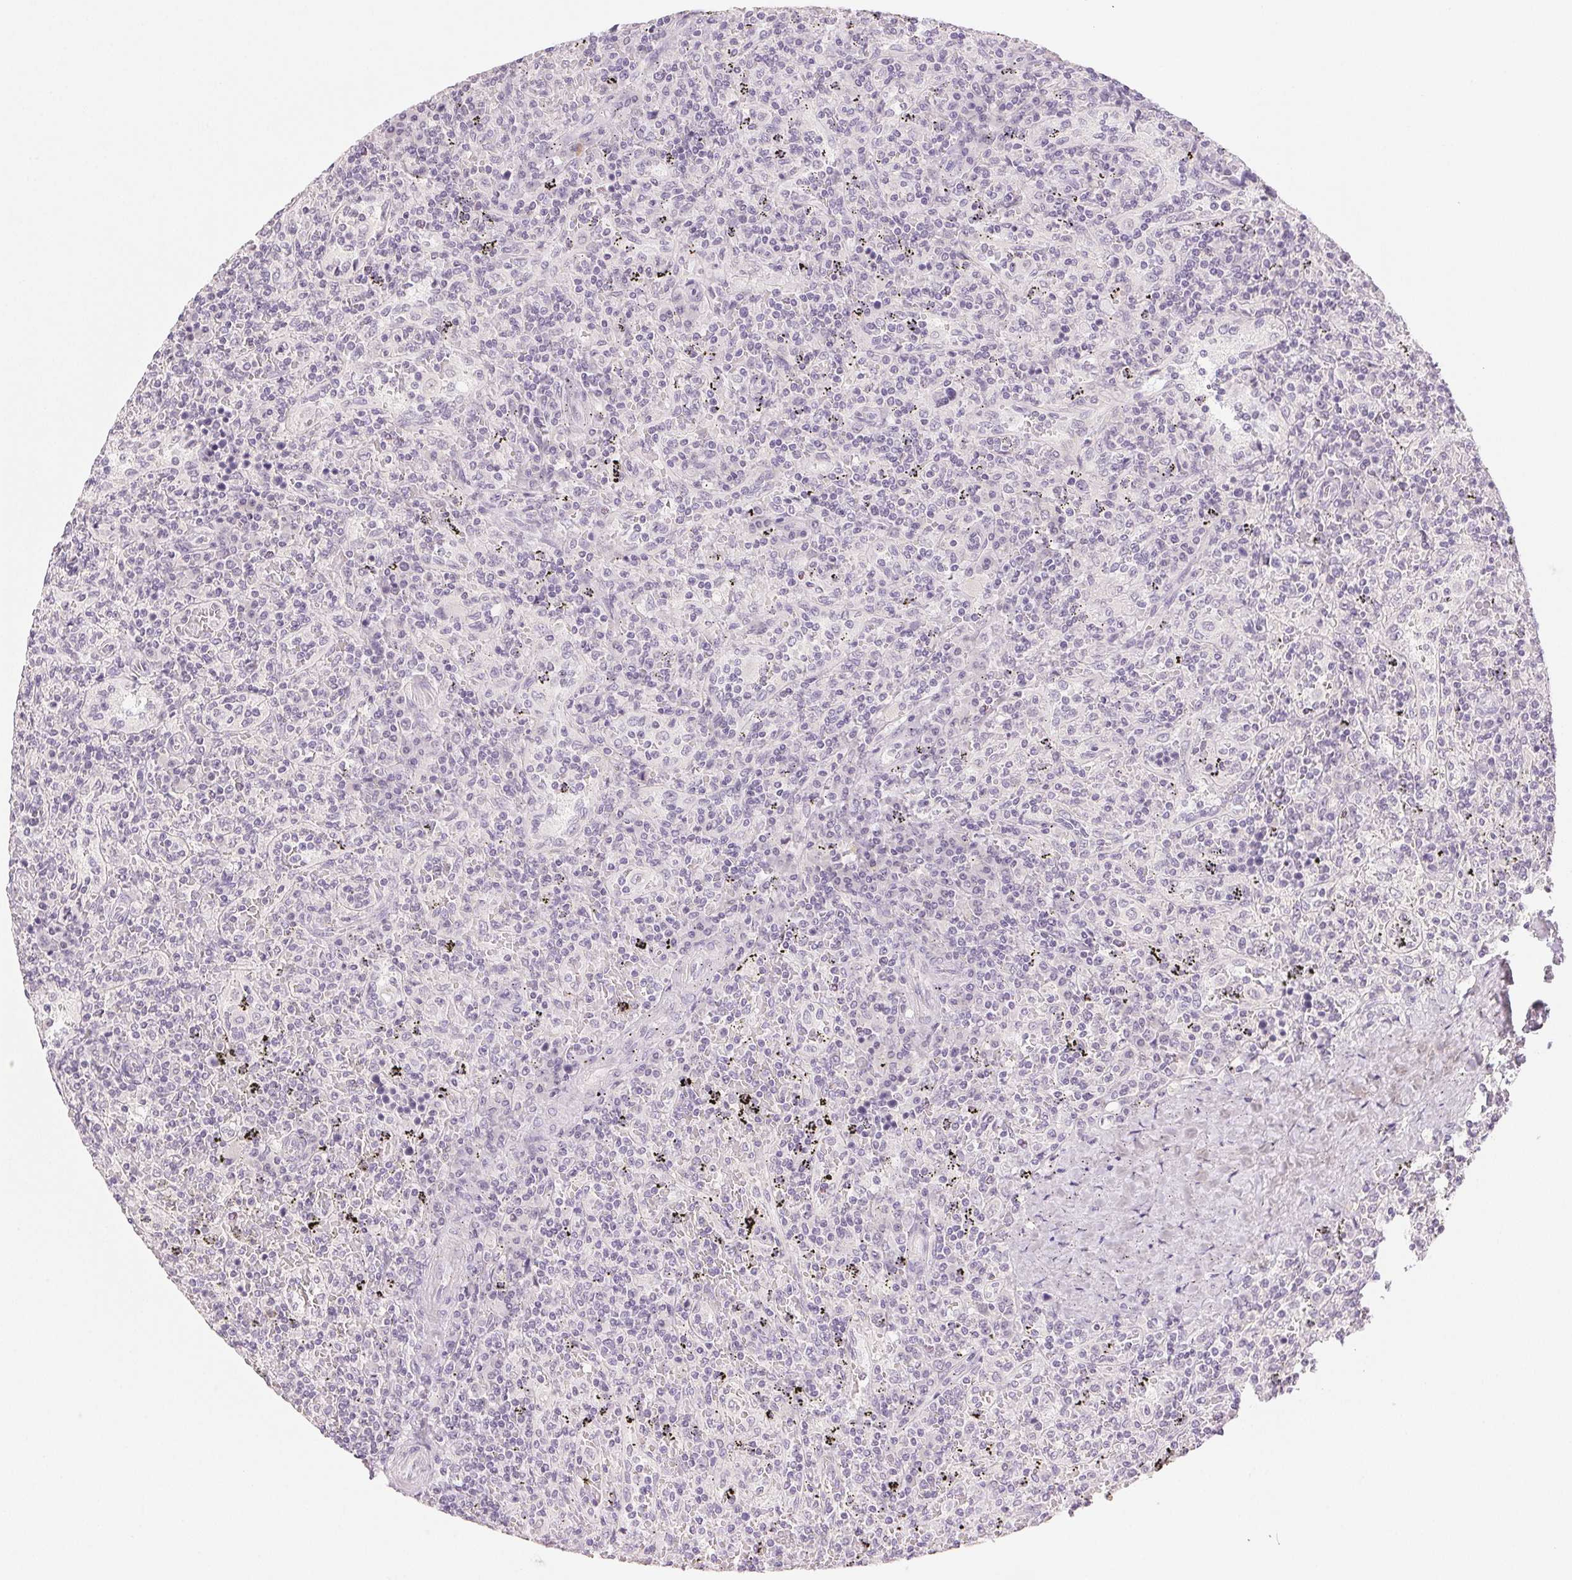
{"staining": {"intensity": "negative", "quantity": "none", "location": "none"}, "tissue": "lymphoma", "cell_type": "Tumor cells", "image_type": "cancer", "snomed": [{"axis": "morphology", "description": "Malignant lymphoma, non-Hodgkin's type, Low grade"}, {"axis": "topography", "description": "Spleen"}], "caption": "A histopathology image of lymphoma stained for a protein exhibits no brown staining in tumor cells.", "gene": "MAP1LC3A", "patient": {"sex": "male", "age": 62}}